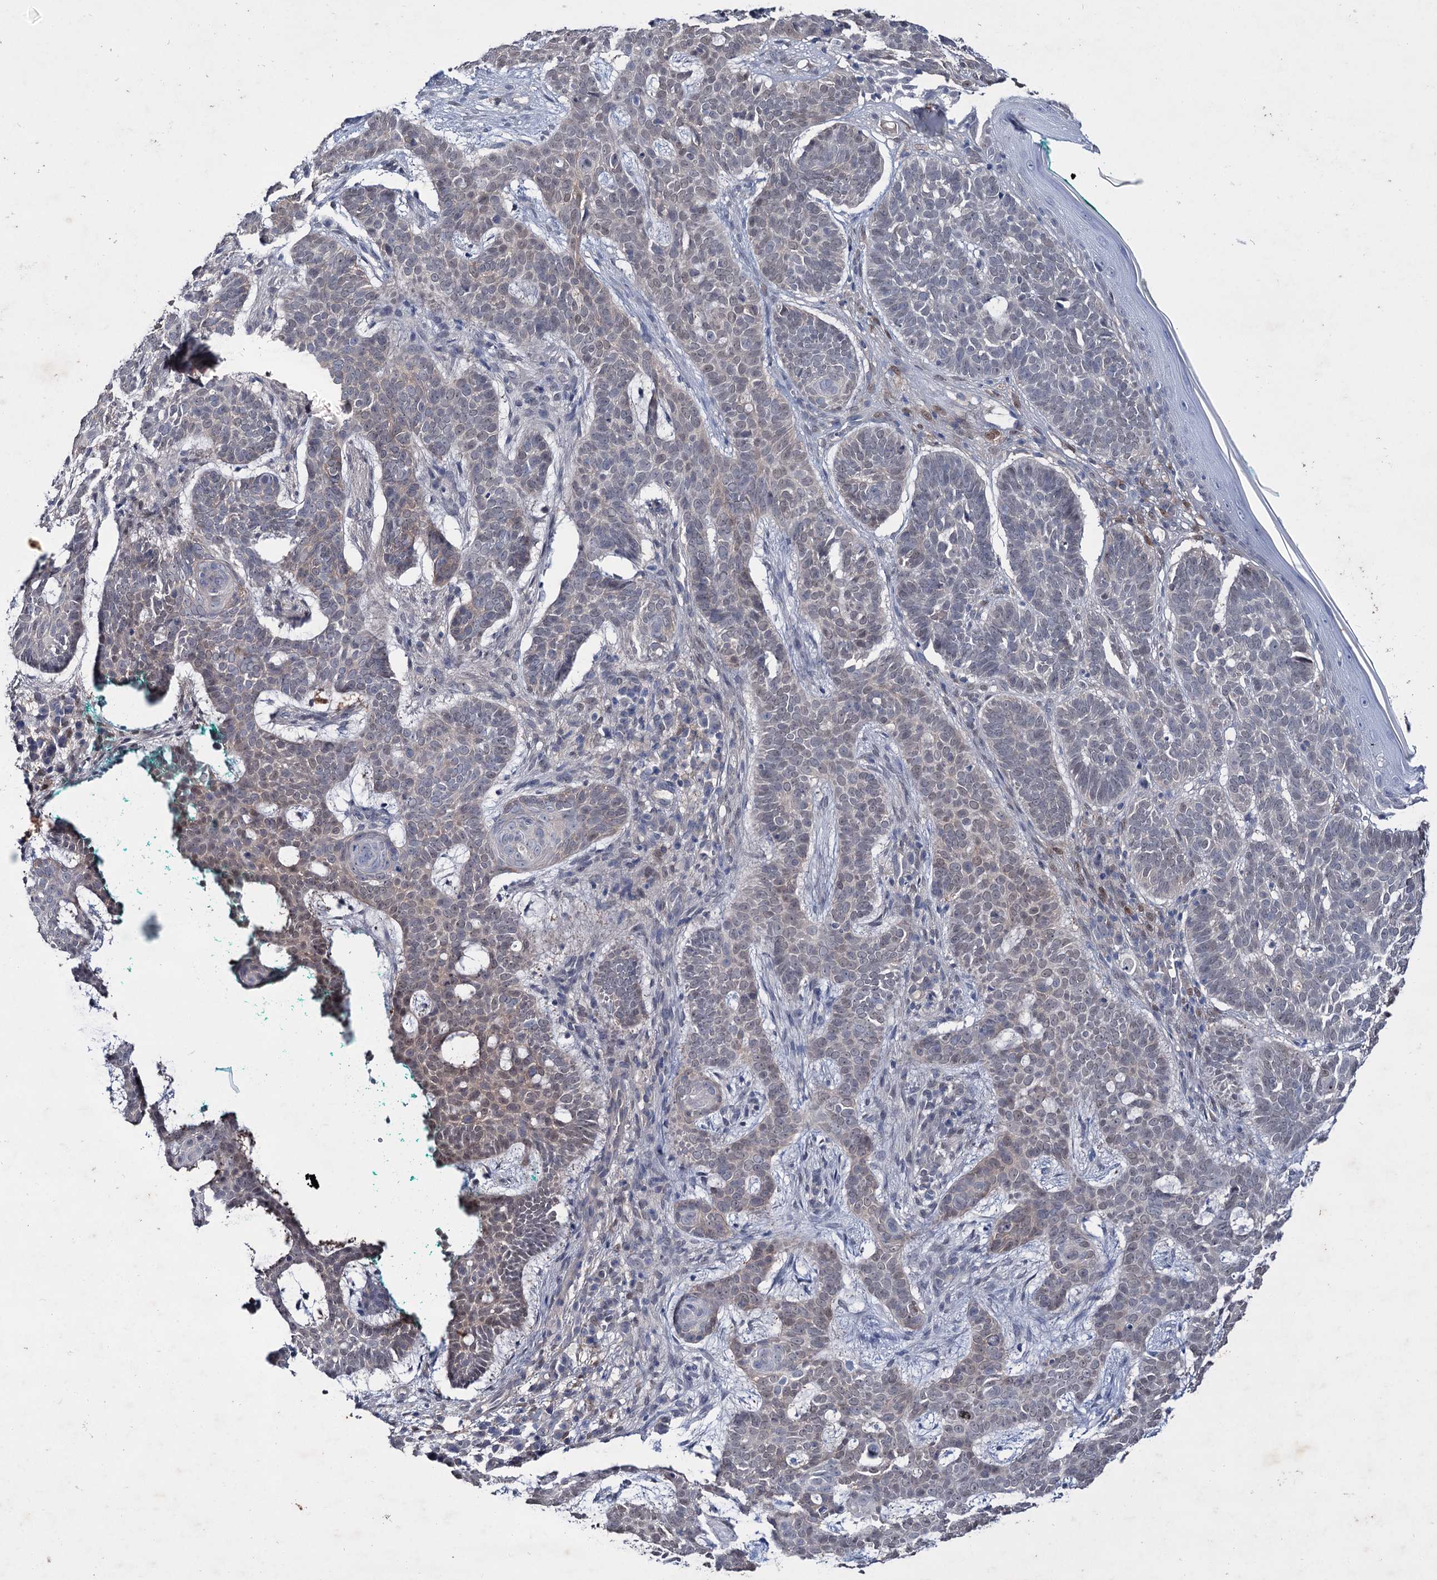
{"staining": {"intensity": "weak", "quantity": "<25%", "location": "cytoplasmic/membranous"}, "tissue": "skin cancer", "cell_type": "Tumor cells", "image_type": "cancer", "snomed": [{"axis": "morphology", "description": "Basal cell carcinoma"}, {"axis": "topography", "description": "Skin"}], "caption": "The immunohistochemistry (IHC) micrograph has no significant positivity in tumor cells of basal cell carcinoma (skin) tissue.", "gene": "LYZL4", "patient": {"sex": "male", "age": 85}}